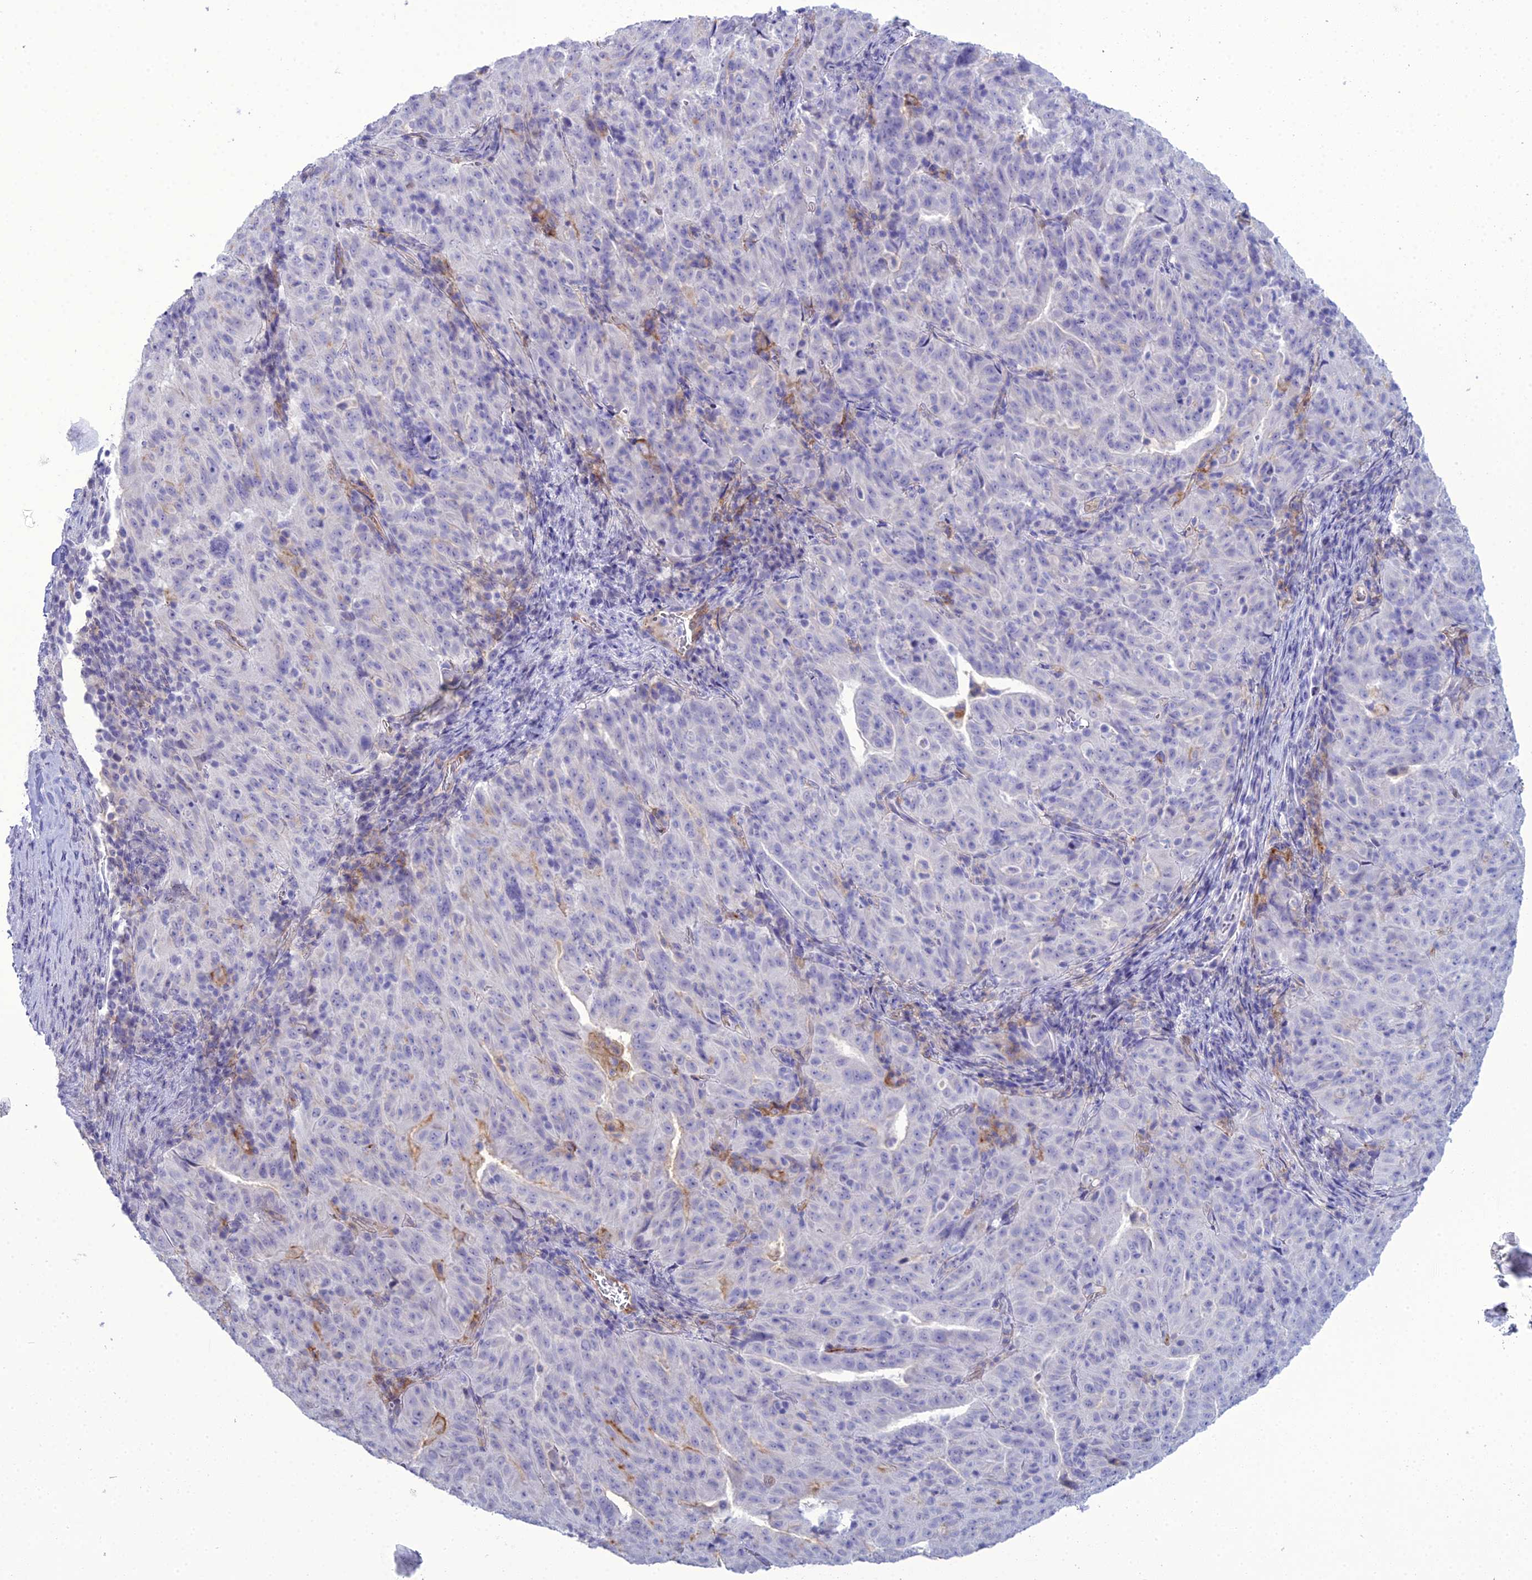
{"staining": {"intensity": "negative", "quantity": "none", "location": "none"}, "tissue": "pancreatic cancer", "cell_type": "Tumor cells", "image_type": "cancer", "snomed": [{"axis": "morphology", "description": "Adenocarcinoma, NOS"}, {"axis": "topography", "description": "Pancreas"}], "caption": "Immunohistochemical staining of human pancreatic cancer demonstrates no significant positivity in tumor cells.", "gene": "ACE", "patient": {"sex": "male", "age": 63}}